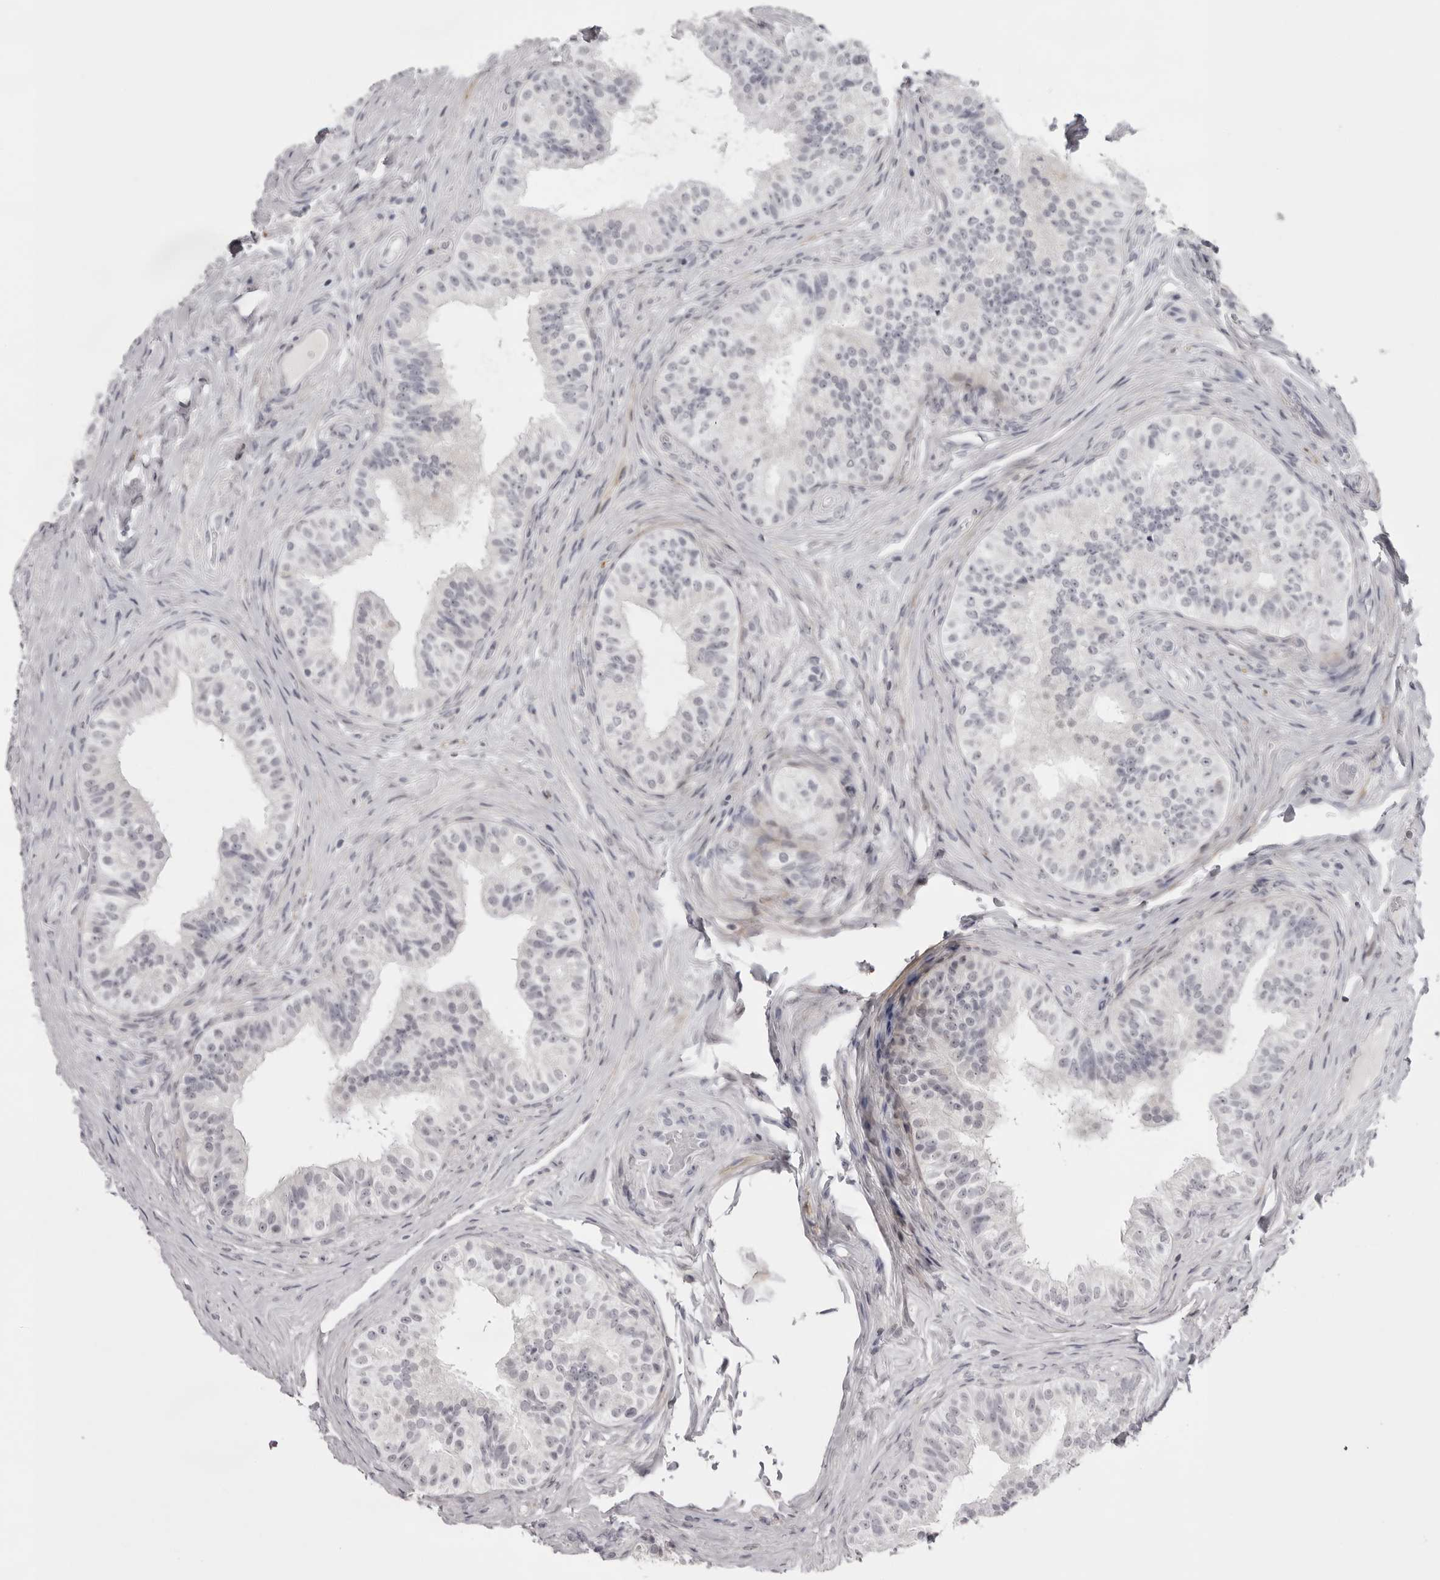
{"staining": {"intensity": "negative", "quantity": "none", "location": "none"}, "tissue": "epididymis", "cell_type": "Glandular cells", "image_type": "normal", "snomed": [{"axis": "morphology", "description": "Normal tissue, NOS"}, {"axis": "topography", "description": "Epididymis"}], "caption": "Immunohistochemistry of unremarkable epididymis reveals no expression in glandular cells. (DAB IHC visualized using brightfield microscopy, high magnification).", "gene": "NUDT18", "patient": {"sex": "male", "age": 49}}